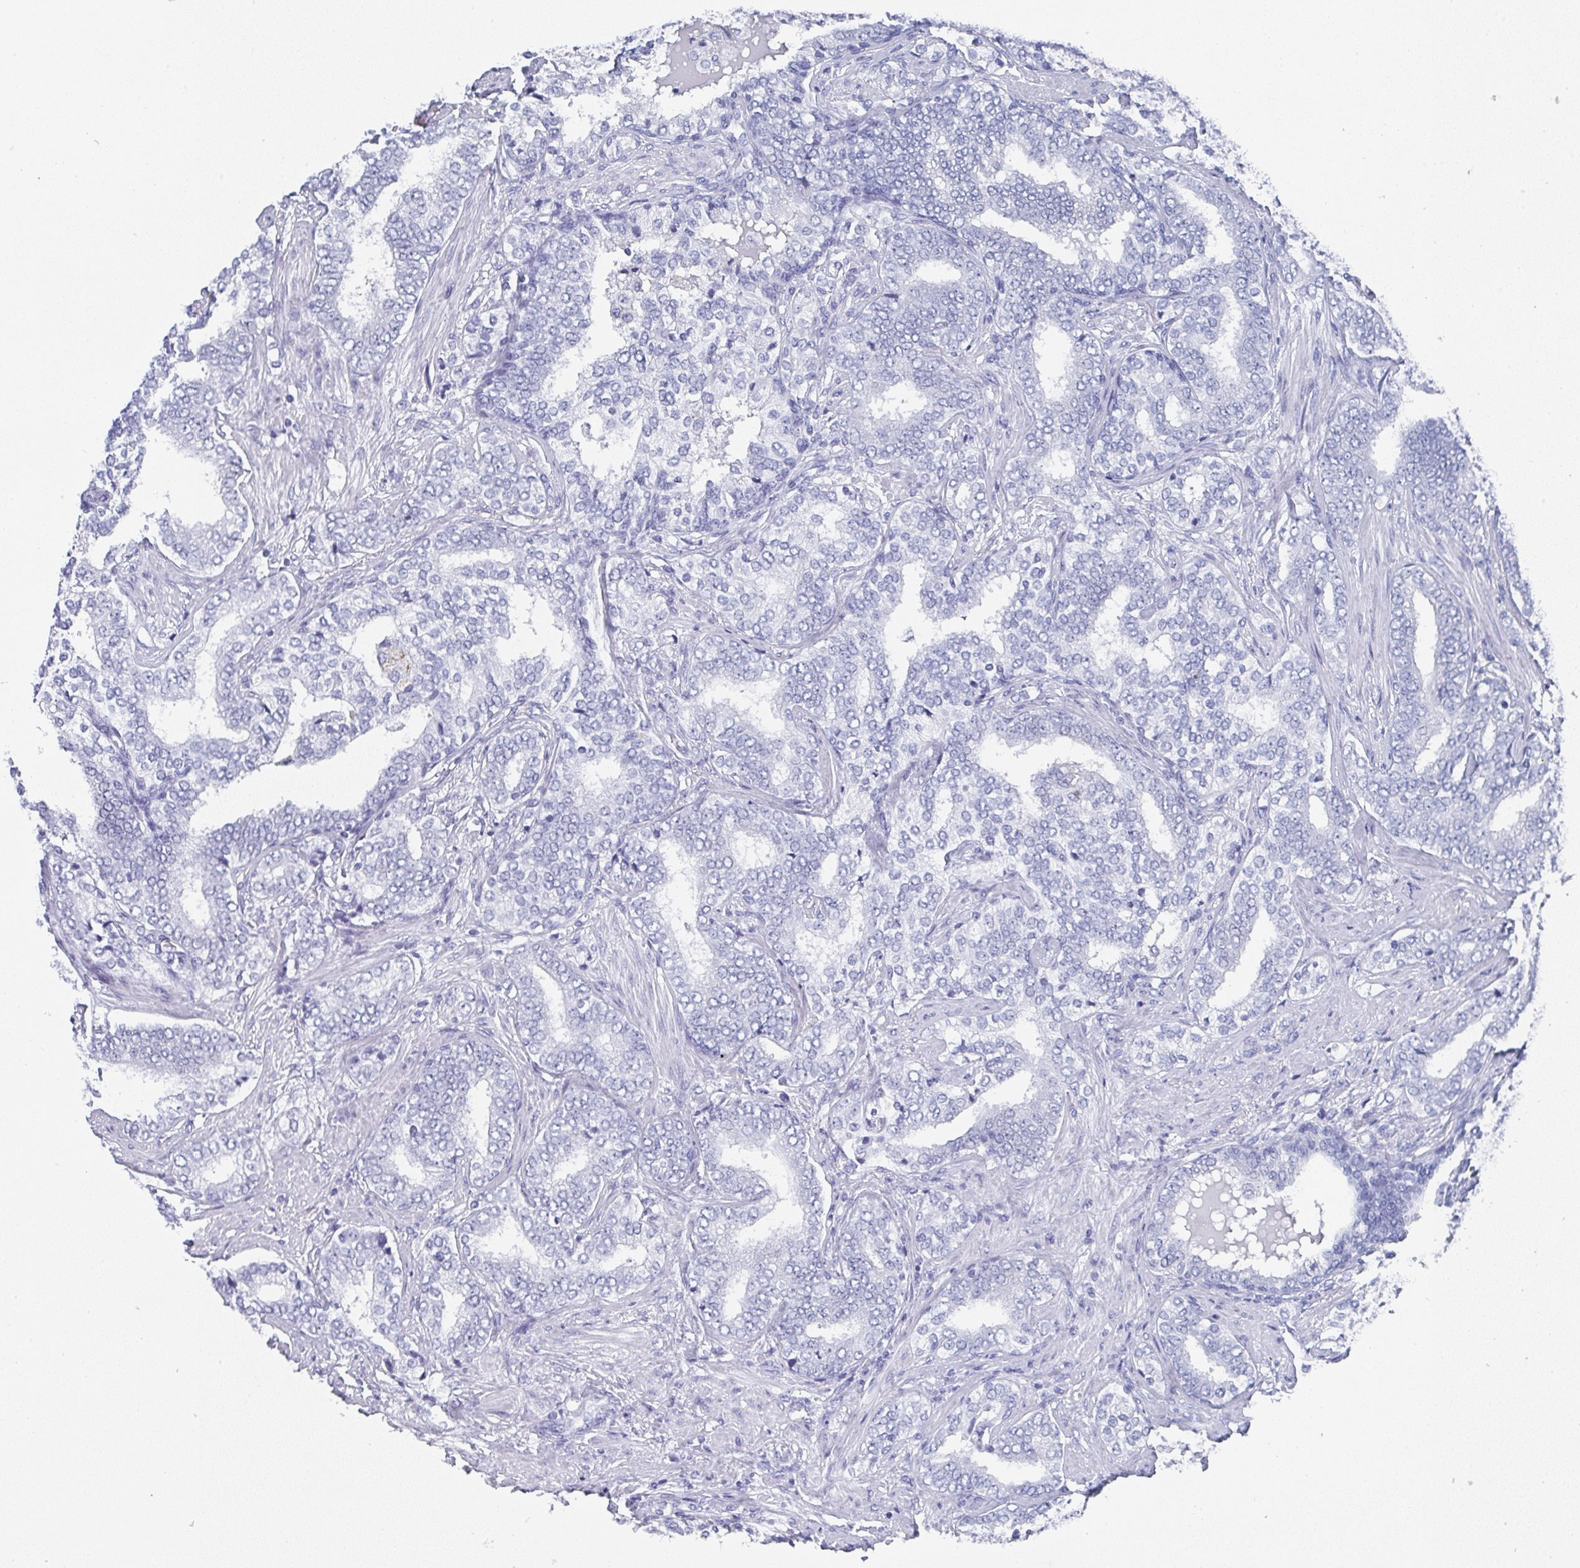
{"staining": {"intensity": "negative", "quantity": "none", "location": "none"}, "tissue": "prostate cancer", "cell_type": "Tumor cells", "image_type": "cancer", "snomed": [{"axis": "morphology", "description": "Adenocarcinoma, High grade"}, {"axis": "topography", "description": "Prostate"}], "caption": "Immunohistochemical staining of human high-grade adenocarcinoma (prostate) demonstrates no significant positivity in tumor cells.", "gene": "TNFRSF8", "patient": {"sex": "male", "age": 72}}